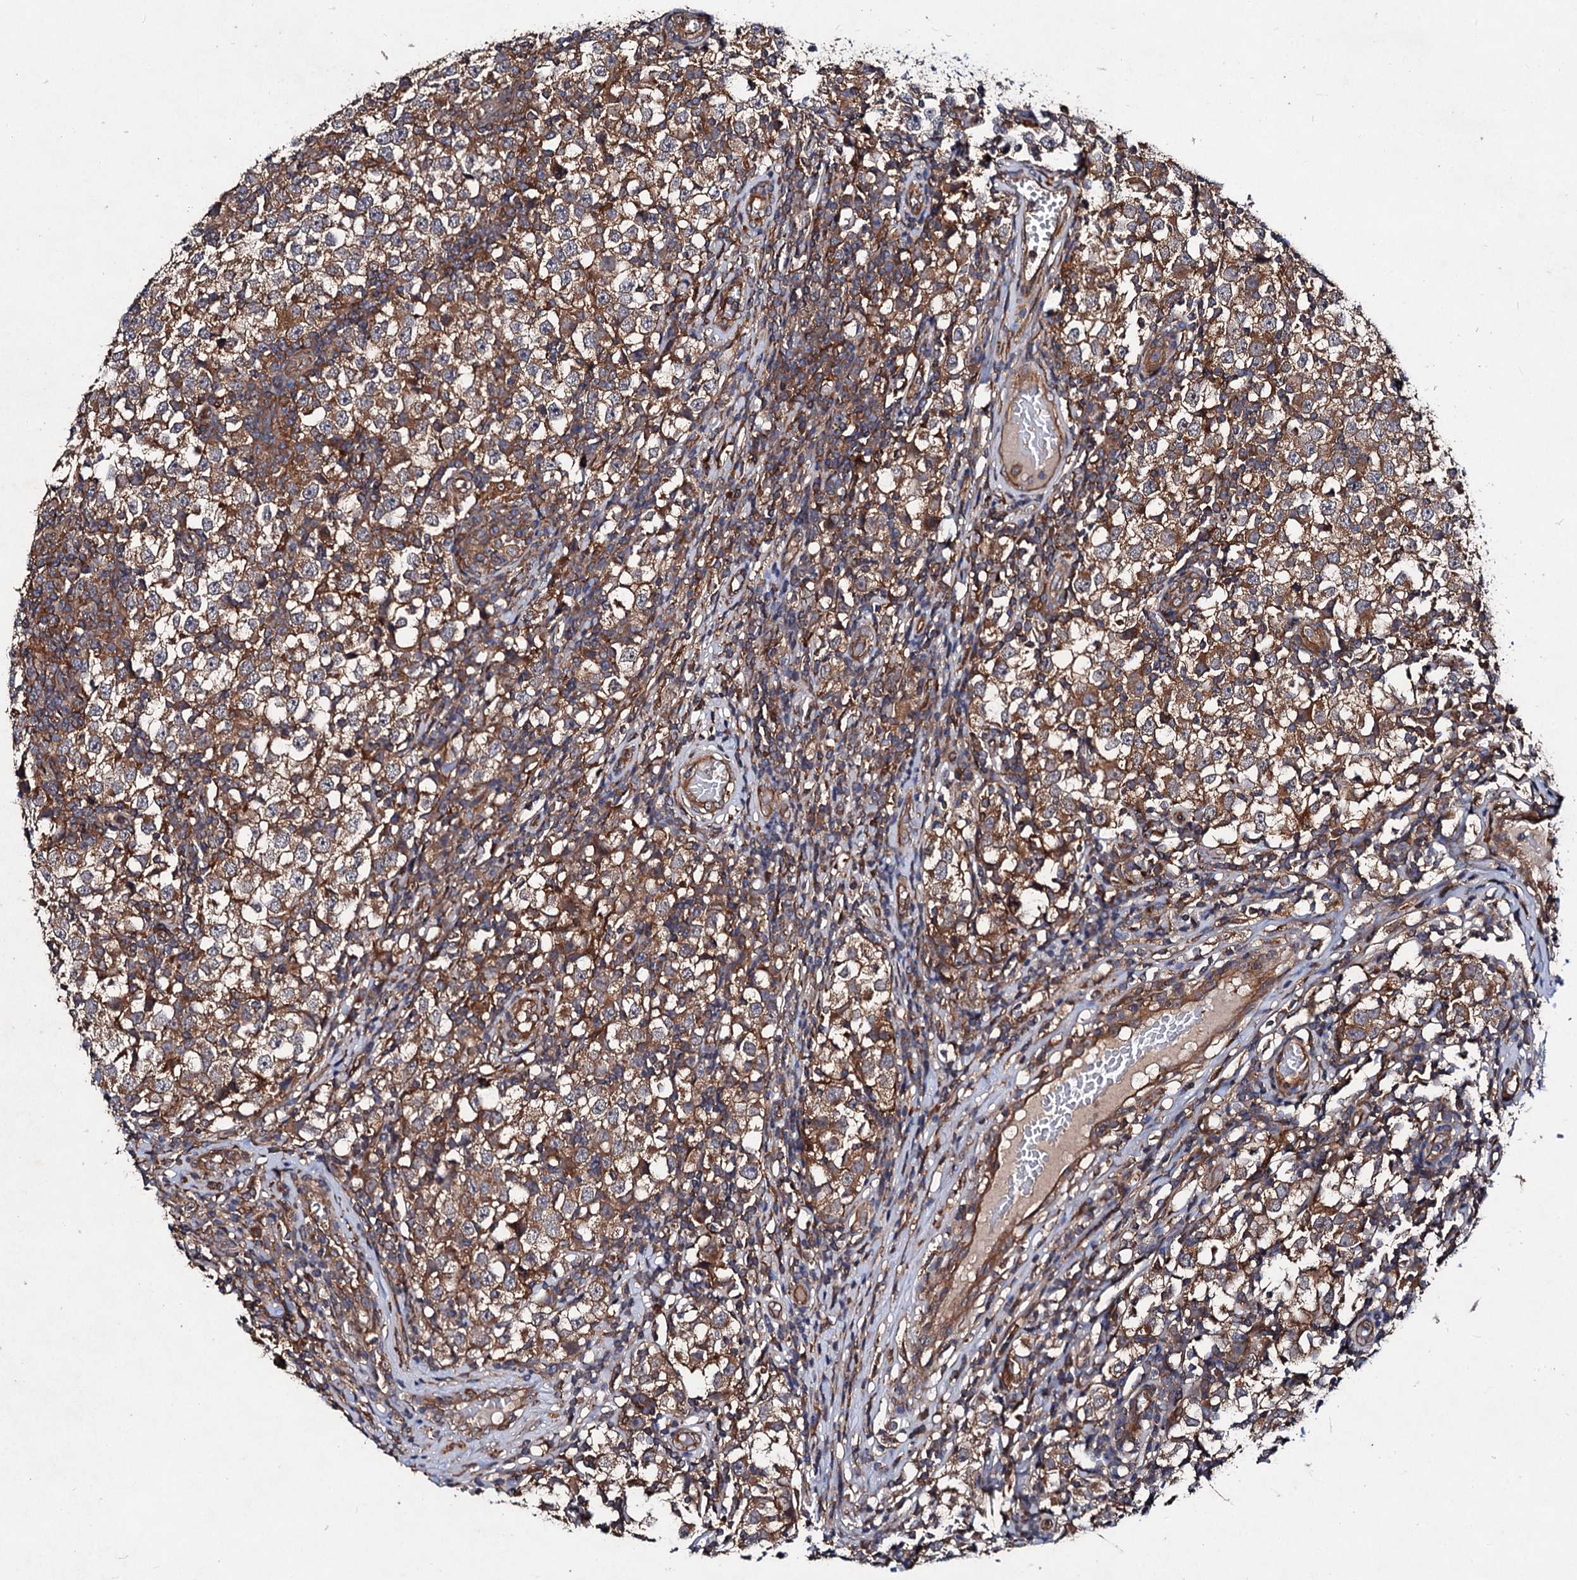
{"staining": {"intensity": "moderate", "quantity": ">75%", "location": "cytoplasmic/membranous"}, "tissue": "testis cancer", "cell_type": "Tumor cells", "image_type": "cancer", "snomed": [{"axis": "morphology", "description": "Seminoma, NOS"}, {"axis": "topography", "description": "Testis"}], "caption": "A micrograph showing moderate cytoplasmic/membranous staining in about >75% of tumor cells in testis cancer (seminoma), as visualized by brown immunohistochemical staining.", "gene": "VPS29", "patient": {"sex": "male", "age": 65}}